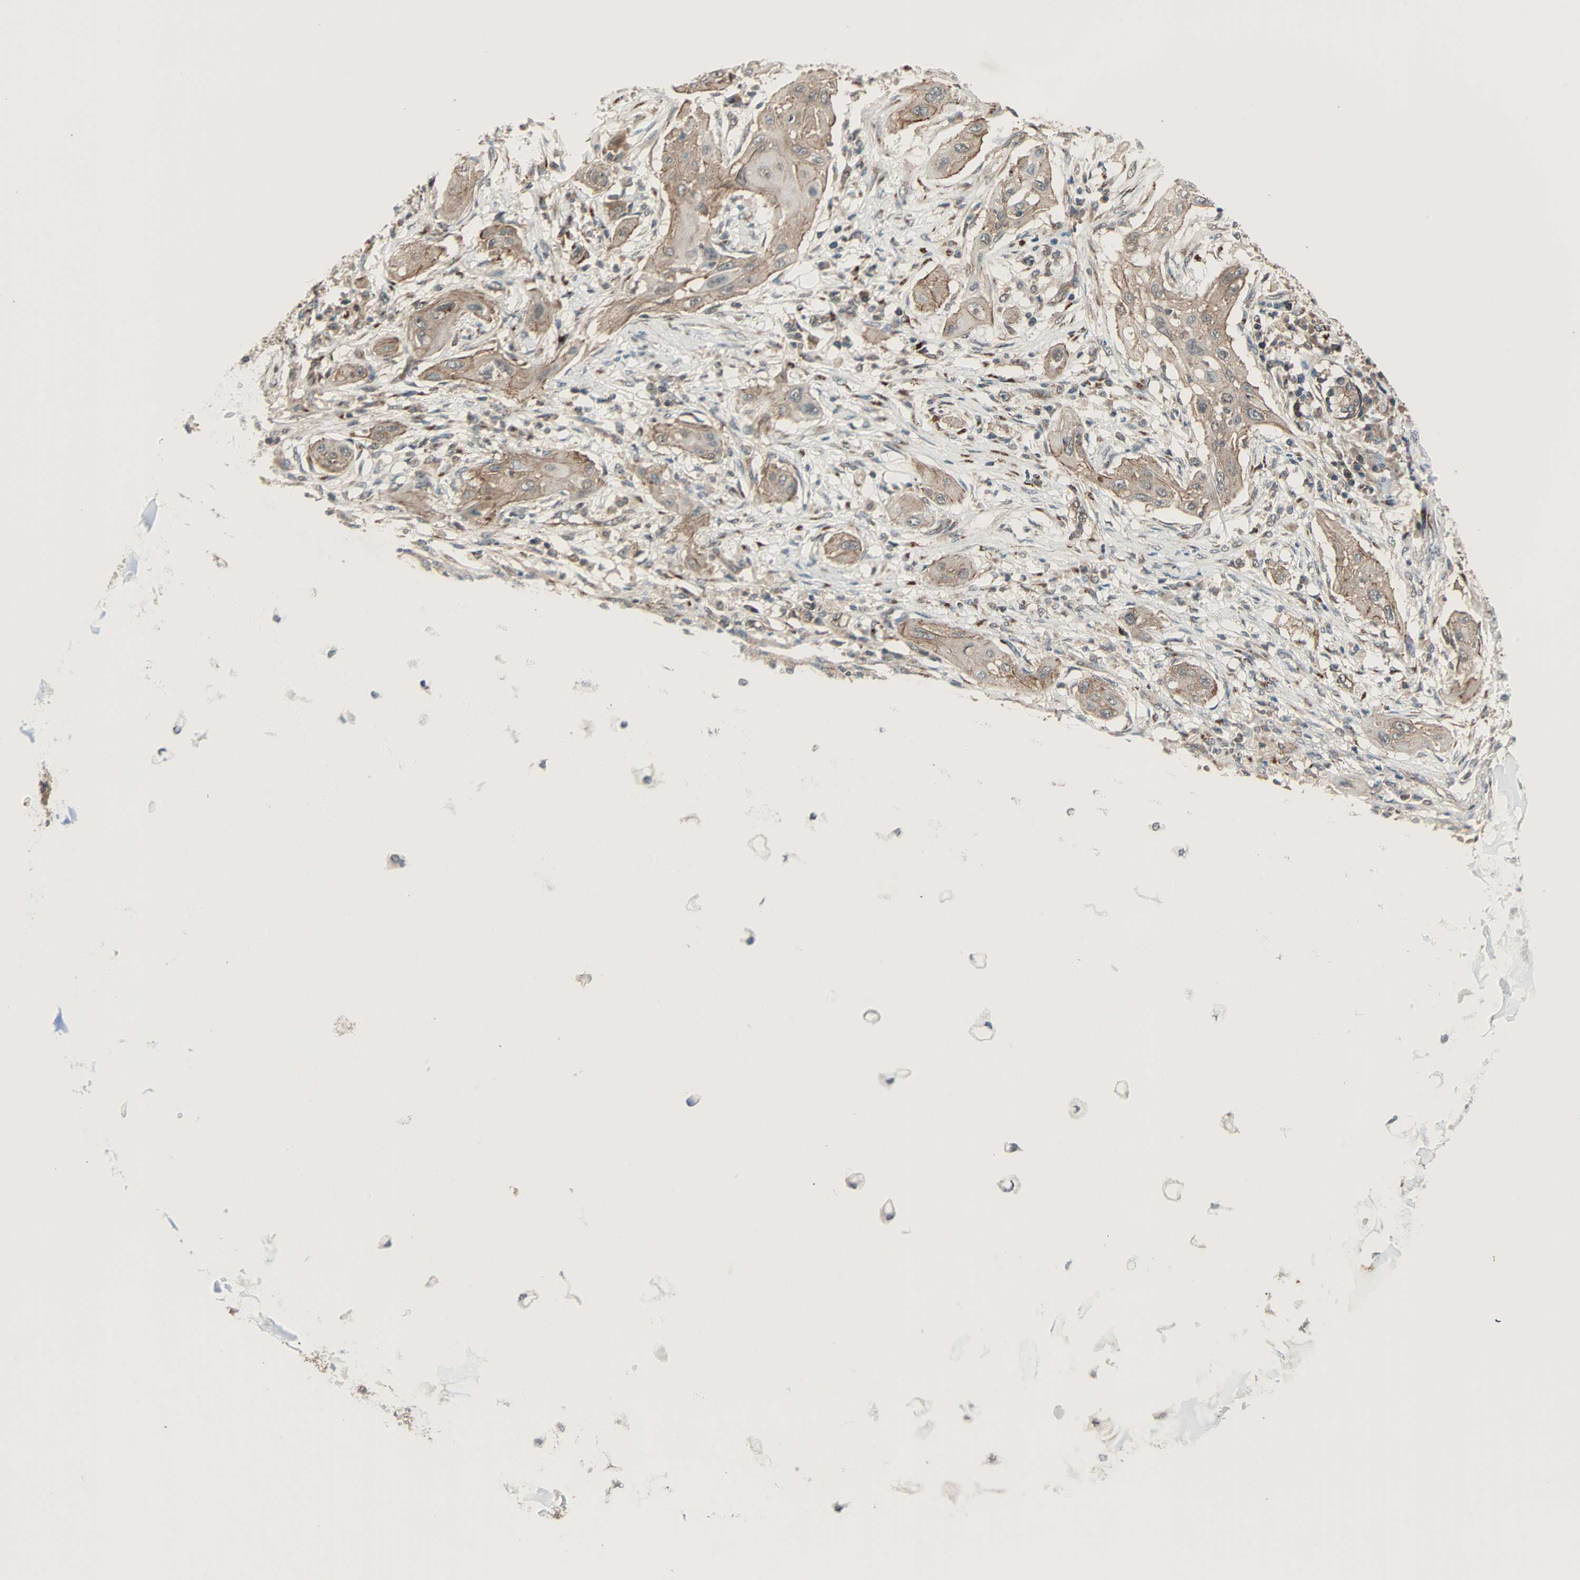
{"staining": {"intensity": "moderate", "quantity": "25%-75%", "location": "cytoplasmic/membranous"}, "tissue": "lung cancer", "cell_type": "Tumor cells", "image_type": "cancer", "snomed": [{"axis": "morphology", "description": "Squamous cell carcinoma, NOS"}, {"axis": "topography", "description": "Lung"}], "caption": "This photomicrograph reveals IHC staining of lung cancer, with medium moderate cytoplasmic/membranous positivity in about 25%-75% of tumor cells.", "gene": "MAP3K21", "patient": {"sex": "female", "age": 47}}